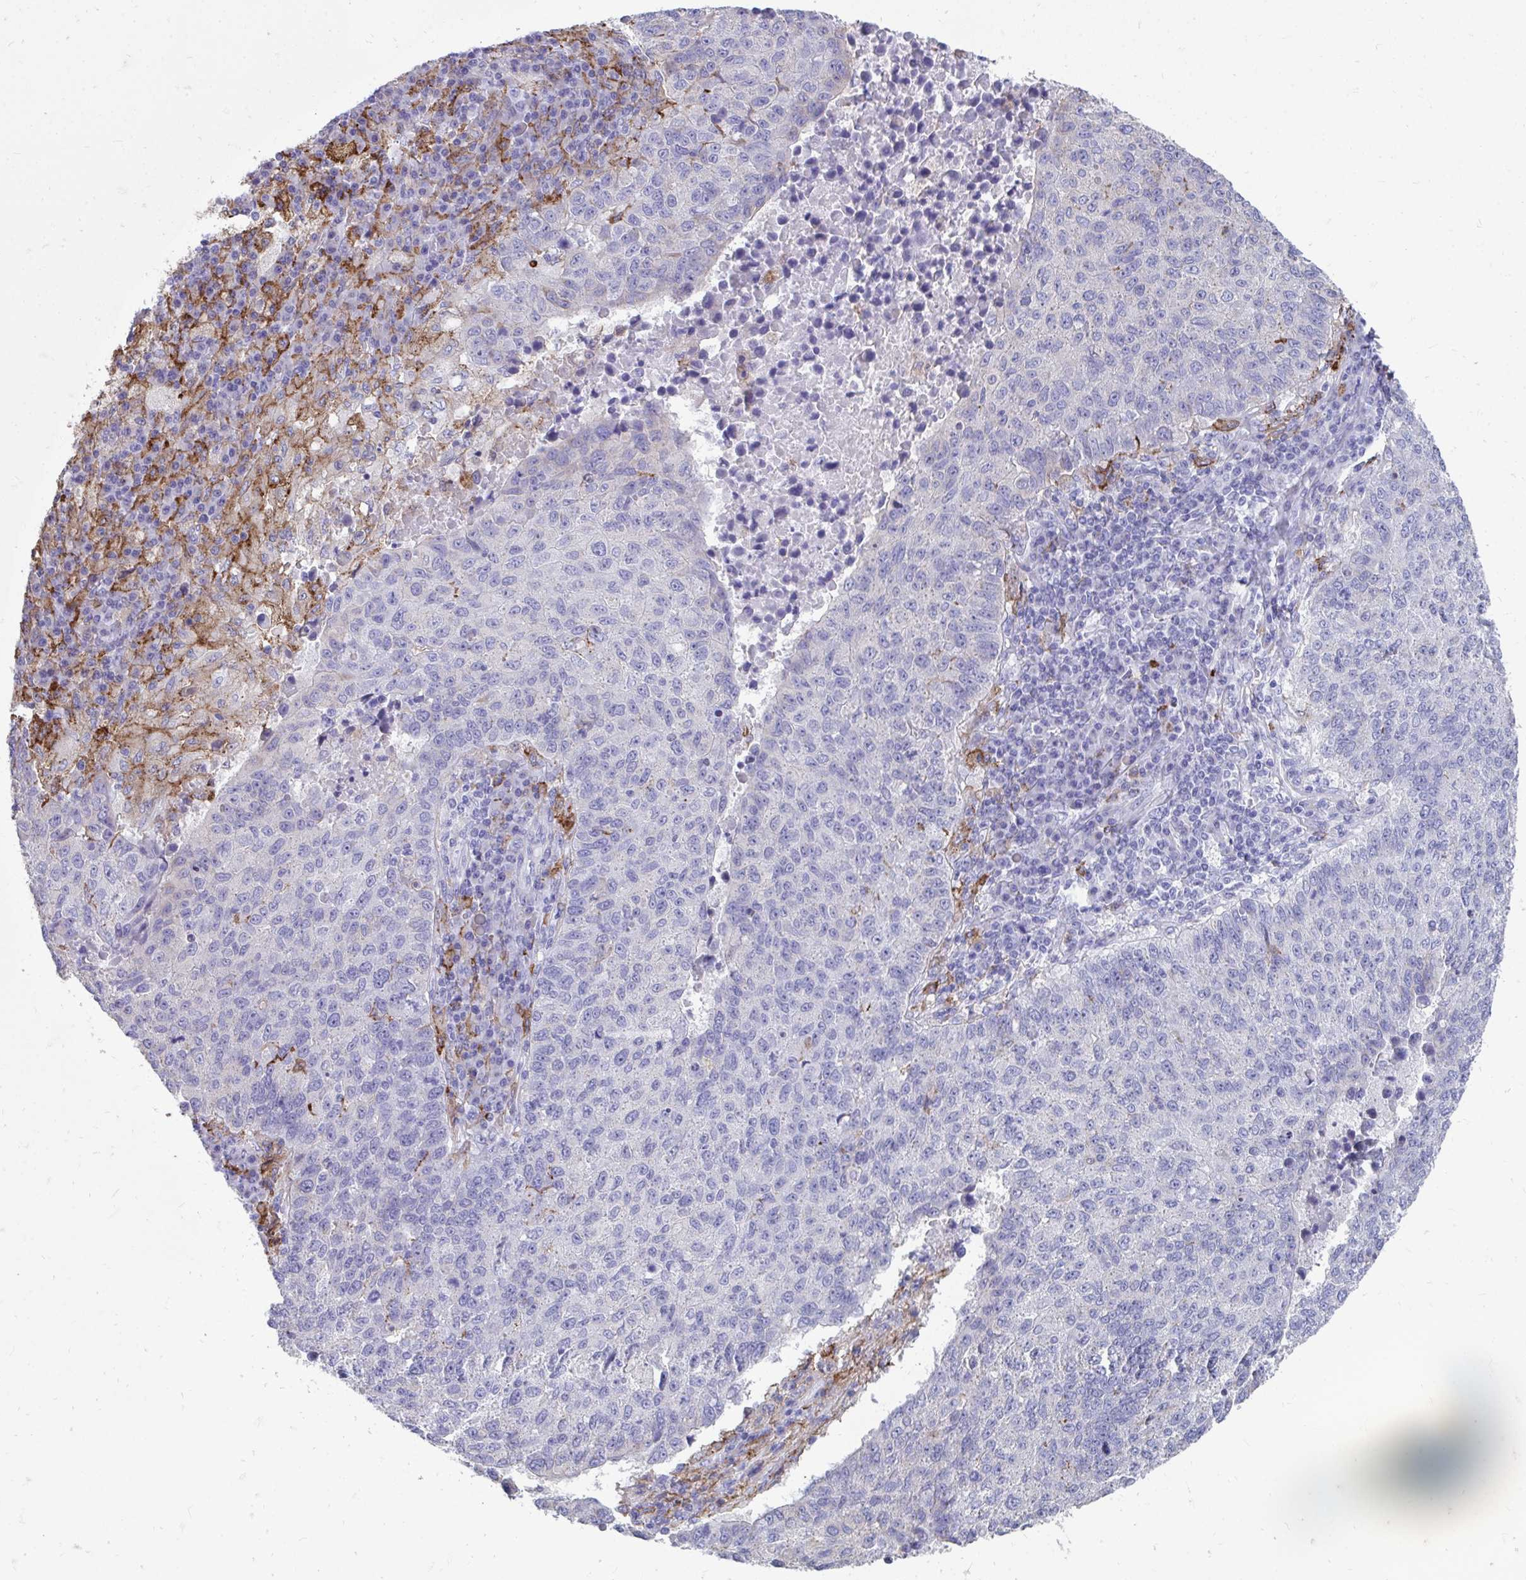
{"staining": {"intensity": "negative", "quantity": "none", "location": "none"}, "tissue": "lung cancer", "cell_type": "Tumor cells", "image_type": "cancer", "snomed": [{"axis": "morphology", "description": "Squamous cell carcinoma, NOS"}, {"axis": "topography", "description": "Lung"}], "caption": "Tumor cells show no significant protein expression in squamous cell carcinoma (lung). The staining was performed using DAB to visualize the protein expression in brown, while the nuclei were stained in blue with hematoxylin (Magnification: 20x).", "gene": "CD163", "patient": {"sex": "male", "age": 73}}